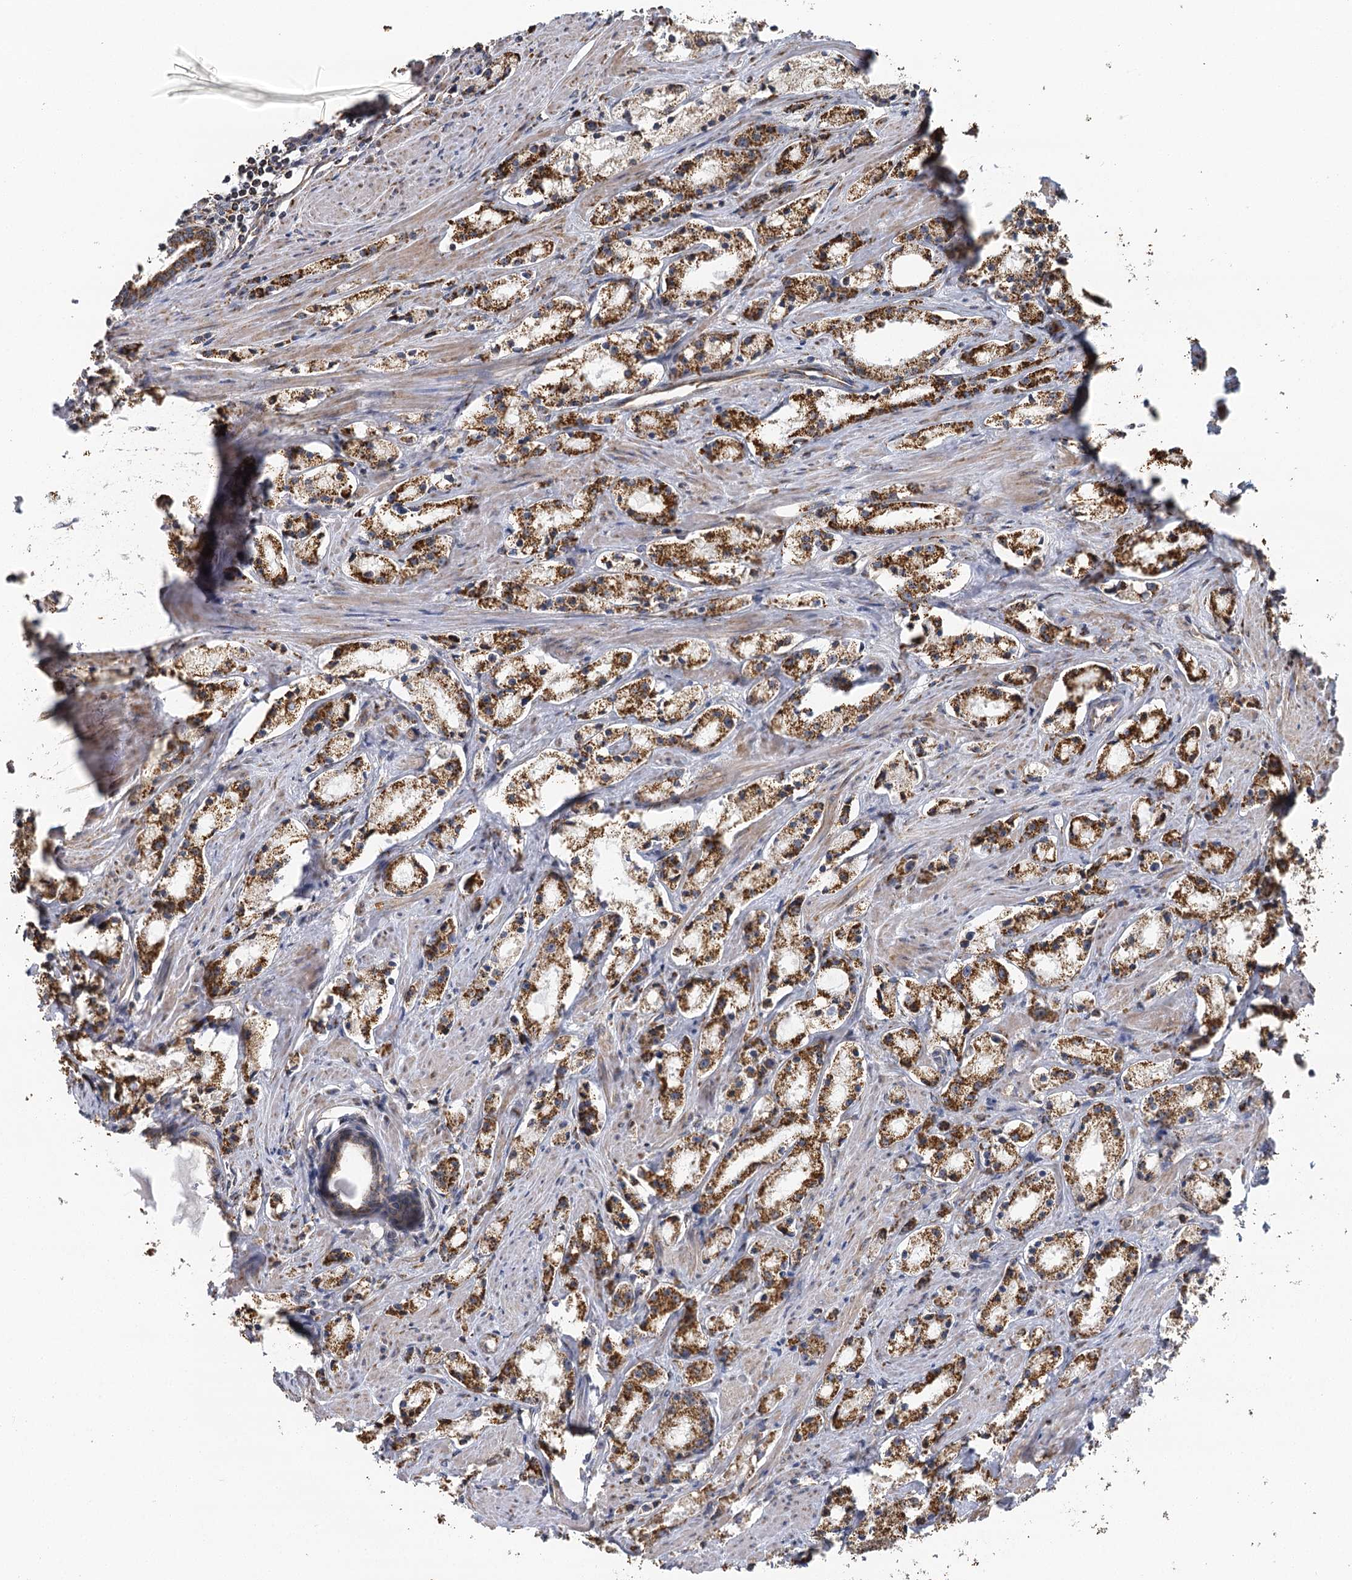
{"staining": {"intensity": "moderate", "quantity": ">75%", "location": "cytoplasmic/membranous"}, "tissue": "prostate cancer", "cell_type": "Tumor cells", "image_type": "cancer", "snomed": [{"axis": "morphology", "description": "Adenocarcinoma, High grade"}, {"axis": "topography", "description": "Prostate"}], "caption": "Immunohistochemistry (DAB) staining of human prostate cancer reveals moderate cytoplasmic/membranous protein positivity in approximately >75% of tumor cells.", "gene": "IL11RA", "patient": {"sex": "male", "age": 66}}